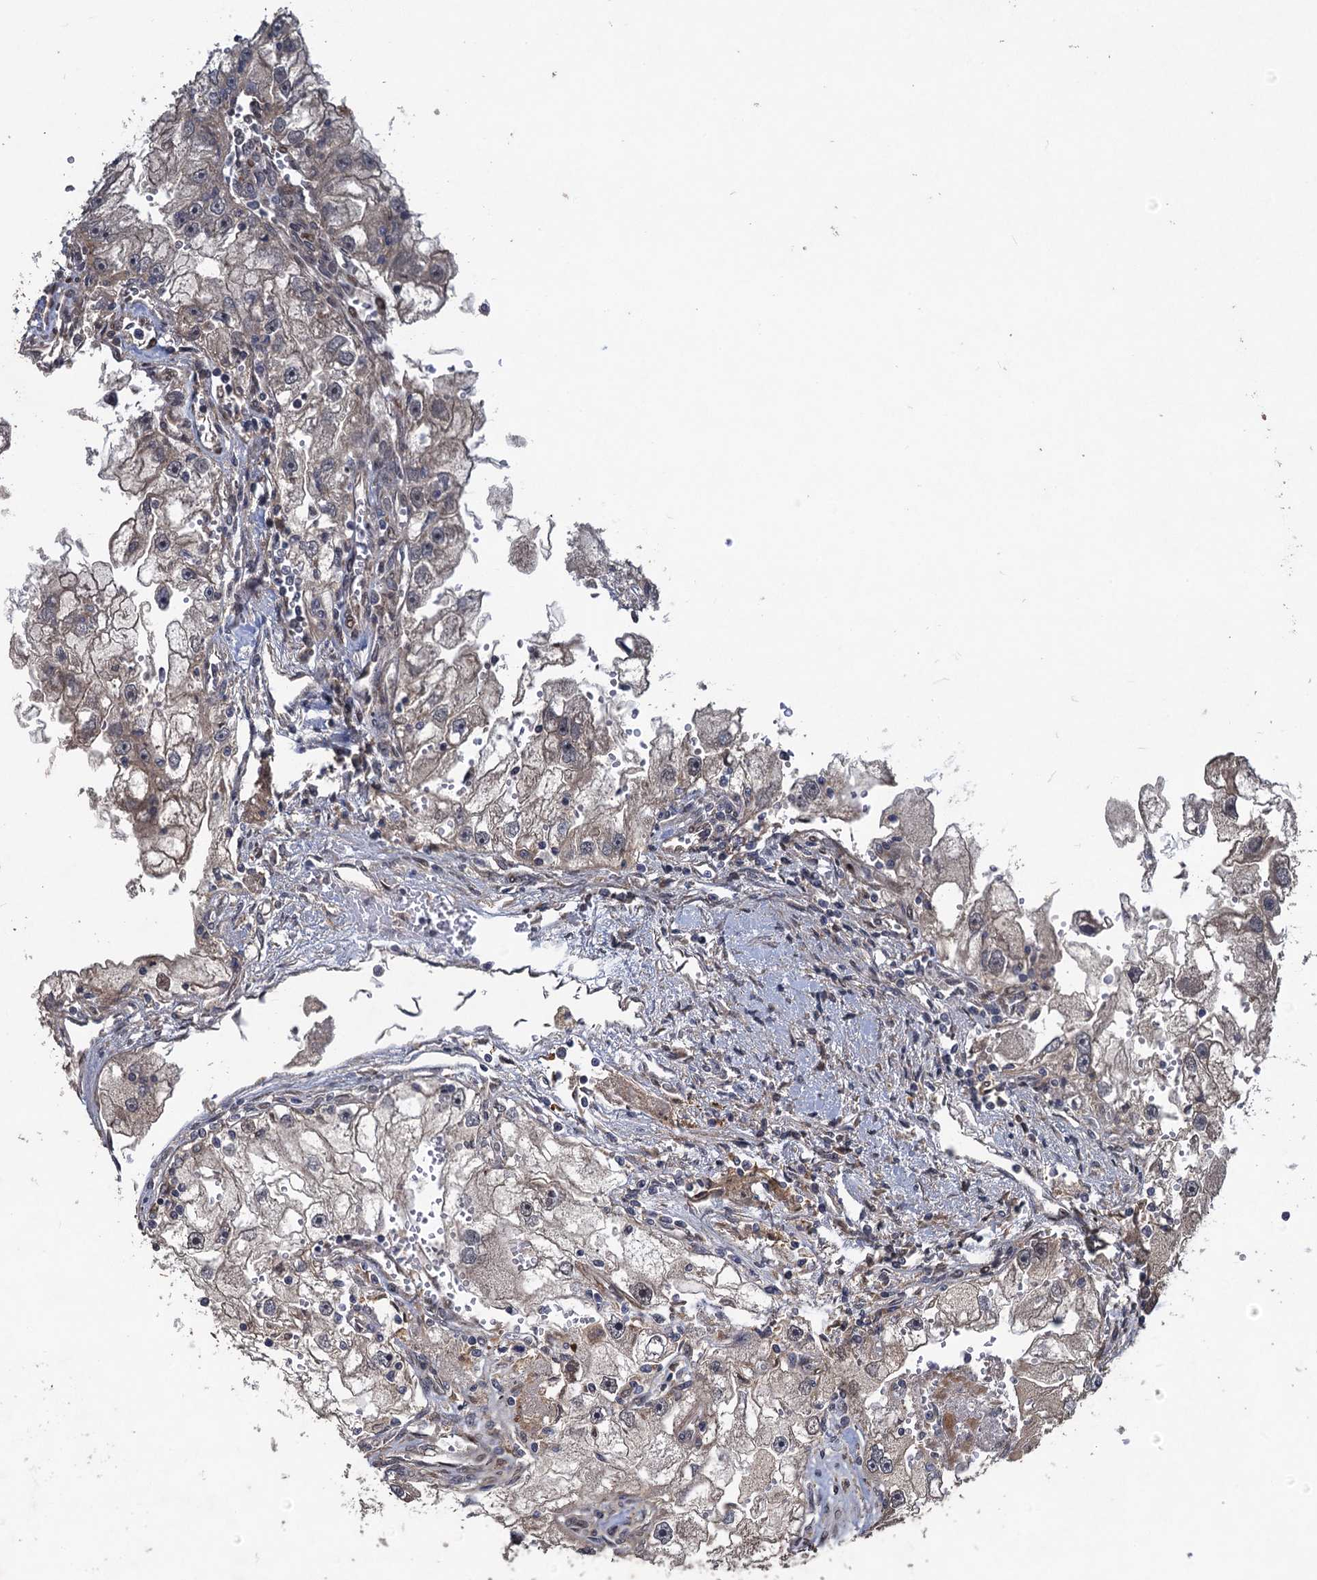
{"staining": {"intensity": "weak", "quantity": "<25%", "location": "cytoplasmic/membranous"}, "tissue": "renal cancer", "cell_type": "Tumor cells", "image_type": "cancer", "snomed": [{"axis": "morphology", "description": "Adenocarcinoma, NOS"}, {"axis": "topography", "description": "Kidney"}], "caption": "Protein analysis of adenocarcinoma (renal) reveals no significant positivity in tumor cells.", "gene": "NUDT22", "patient": {"sex": "male", "age": 63}}